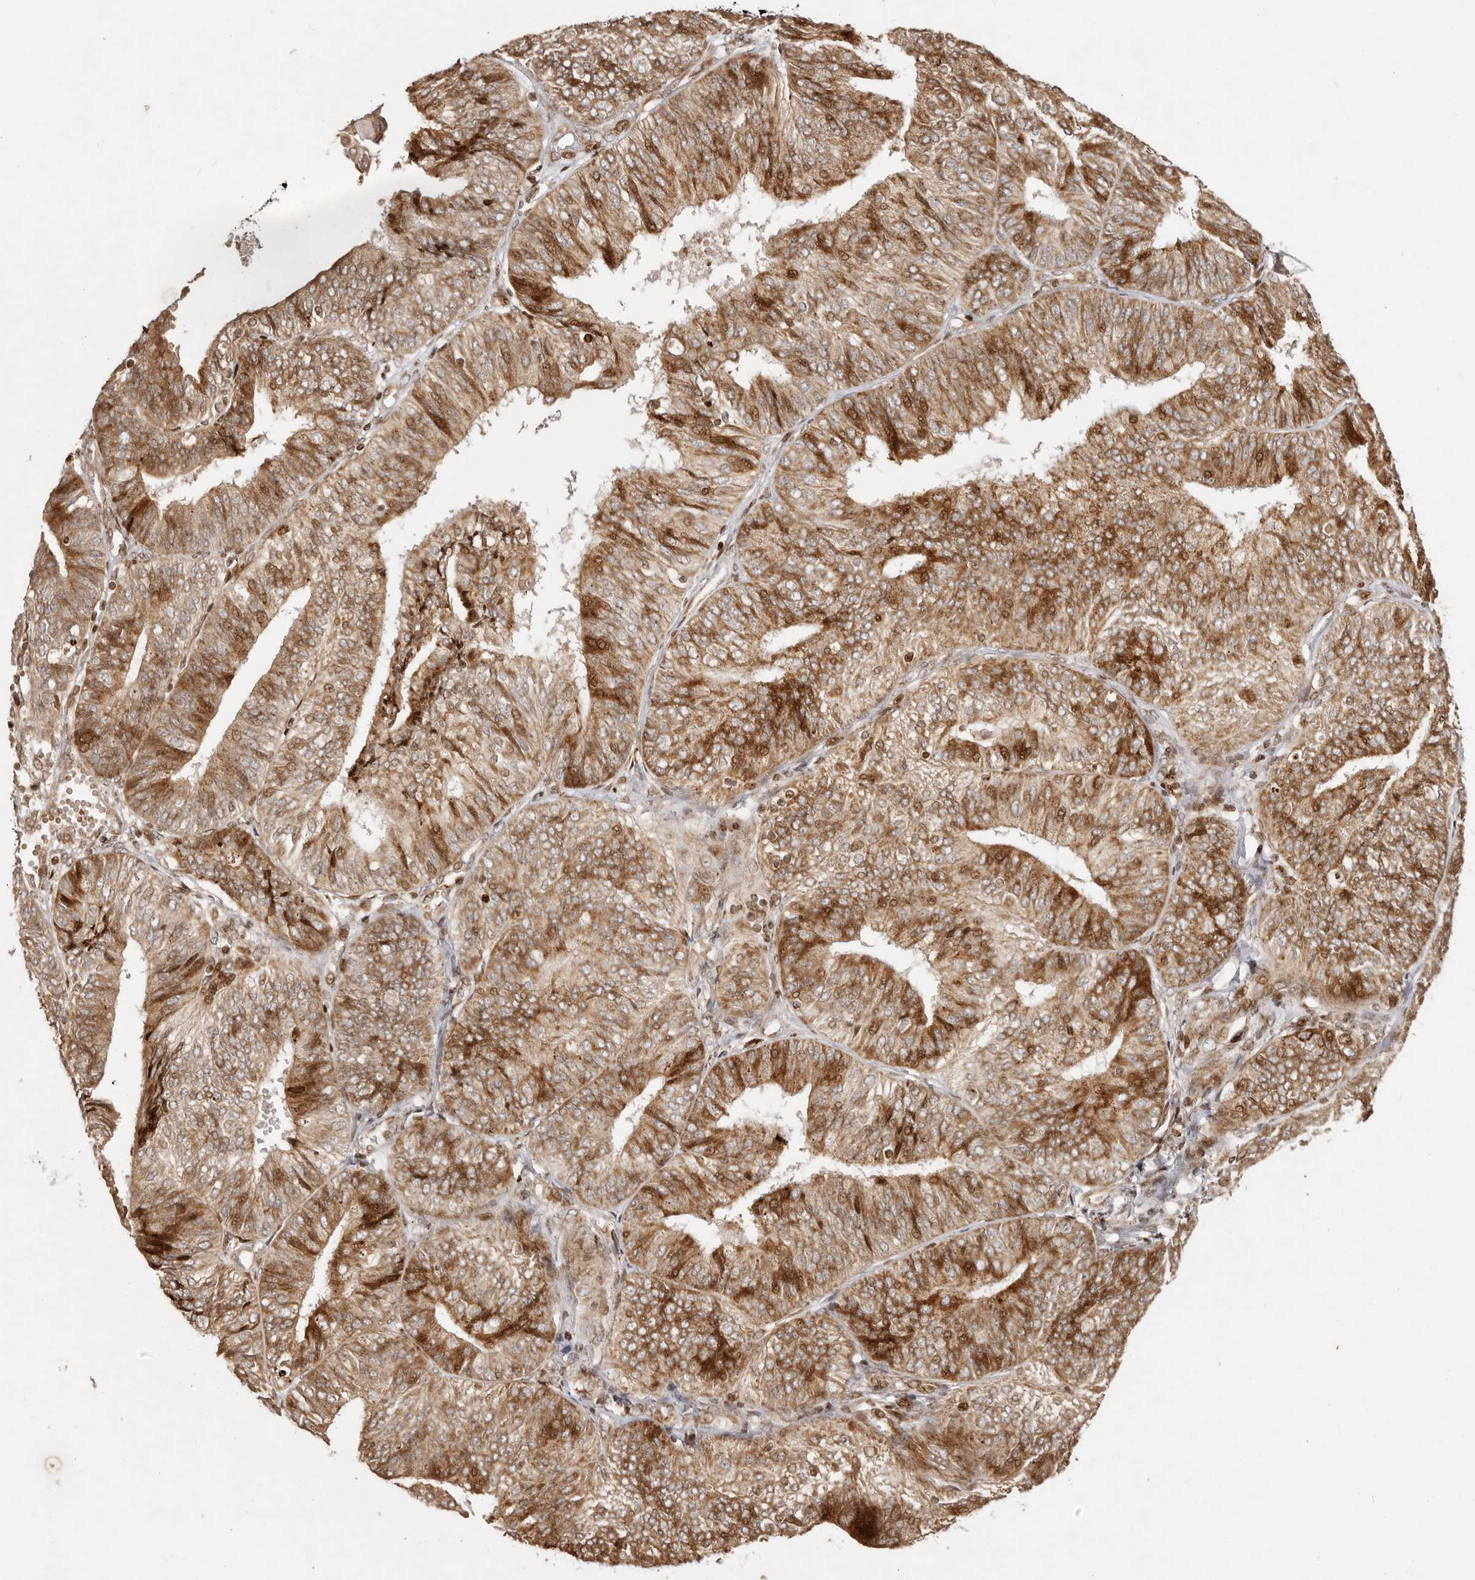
{"staining": {"intensity": "moderate", "quantity": ">75%", "location": "cytoplasmic/membranous,nuclear"}, "tissue": "endometrial cancer", "cell_type": "Tumor cells", "image_type": "cancer", "snomed": [{"axis": "morphology", "description": "Adenocarcinoma, NOS"}, {"axis": "topography", "description": "Endometrium"}], "caption": "The immunohistochemical stain shows moderate cytoplasmic/membranous and nuclear positivity in tumor cells of adenocarcinoma (endometrial) tissue.", "gene": "TRIM4", "patient": {"sex": "female", "age": 58}}